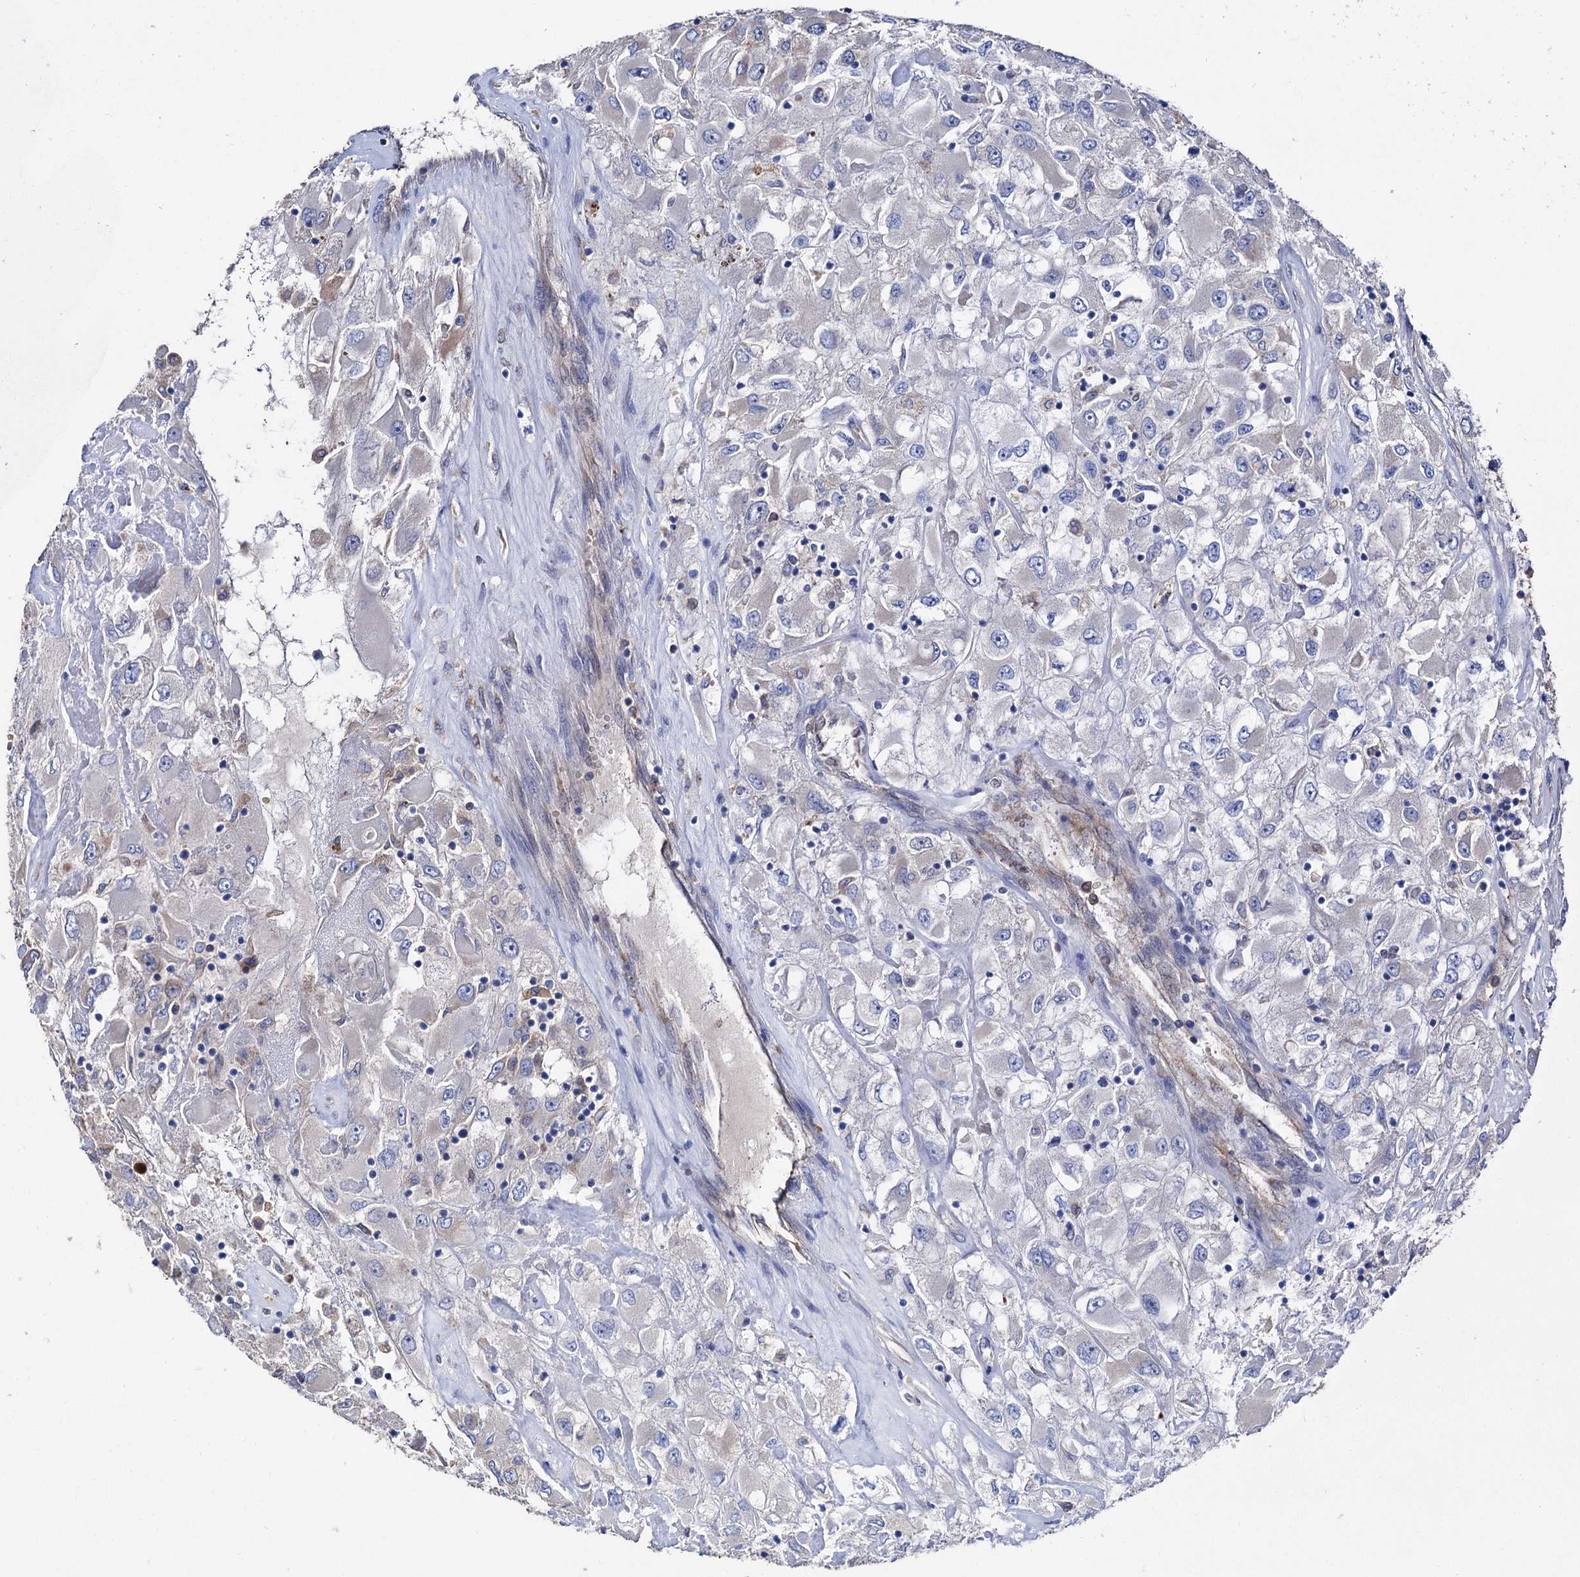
{"staining": {"intensity": "negative", "quantity": "none", "location": "none"}, "tissue": "renal cancer", "cell_type": "Tumor cells", "image_type": "cancer", "snomed": [{"axis": "morphology", "description": "Adenocarcinoma, NOS"}, {"axis": "topography", "description": "Kidney"}], "caption": "IHC histopathology image of renal cancer (adenocarcinoma) stained for a protein (brown), which reveals no staining in tumor cells.", "gene": "STING1", "patient": {"sex": "female", "age": 52}}